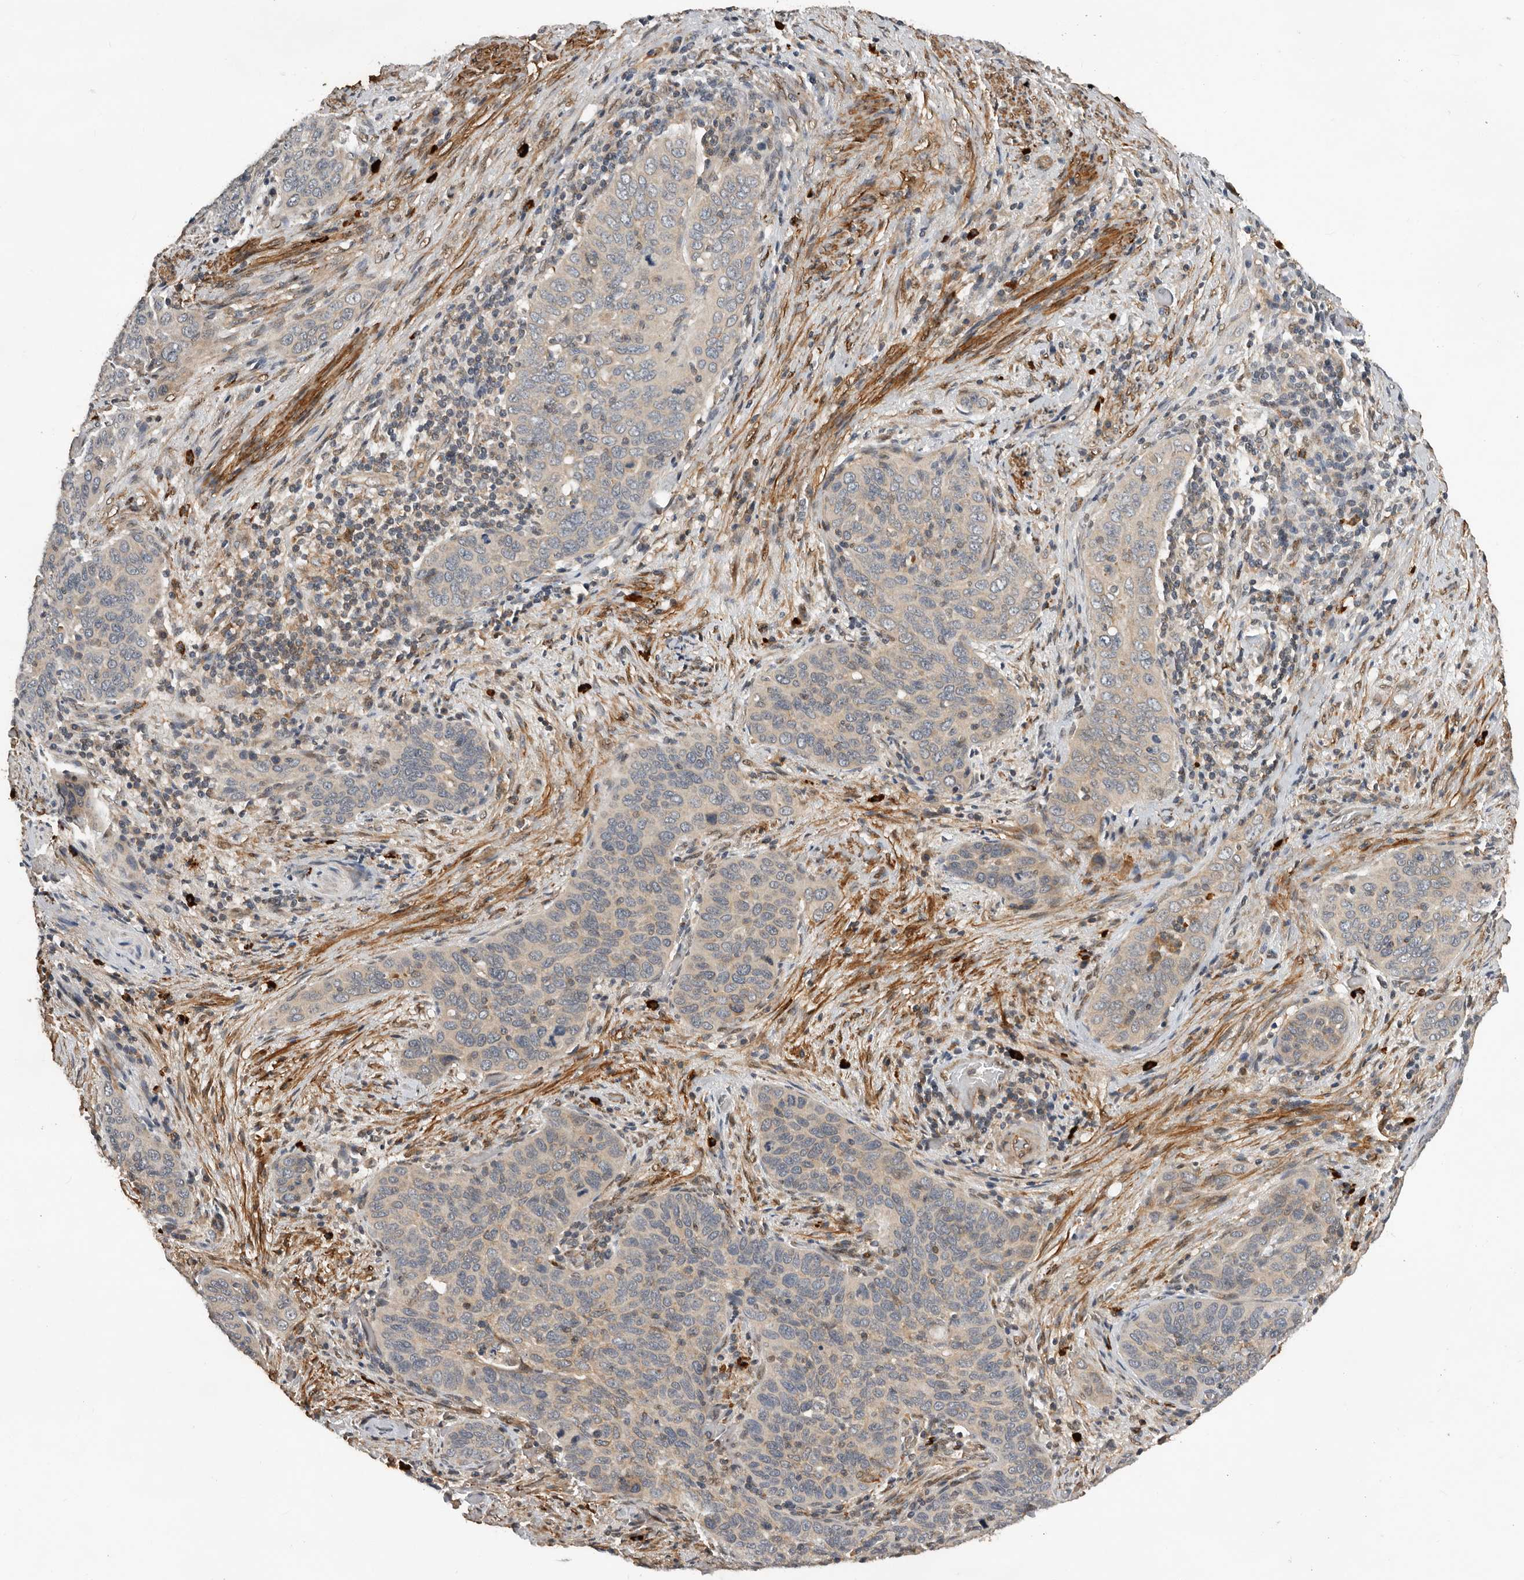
{"staining": {"intensity": "negative", "quantity": "none", "location": "none"}, "tissue": "cervical cancer", "cell_type": "Tumor cells", "image_type": "cancer", "snomed": [{"axis": "morphology", "description": "Squamous cell carcinoma, NOS"}, {"axis": "topography", "description": "Cervix"}], "caption": "Immunohistochemistry of human cervical cancer exhibits no expression in tumor cells. The staining was performed using DAB to visualize the protein expression in brown, while the nuclei were stained in blue with hematoxylin (Magnification: 20x).", "gene": "RNF157", "patient": {"sex": "female", "age": 60}}